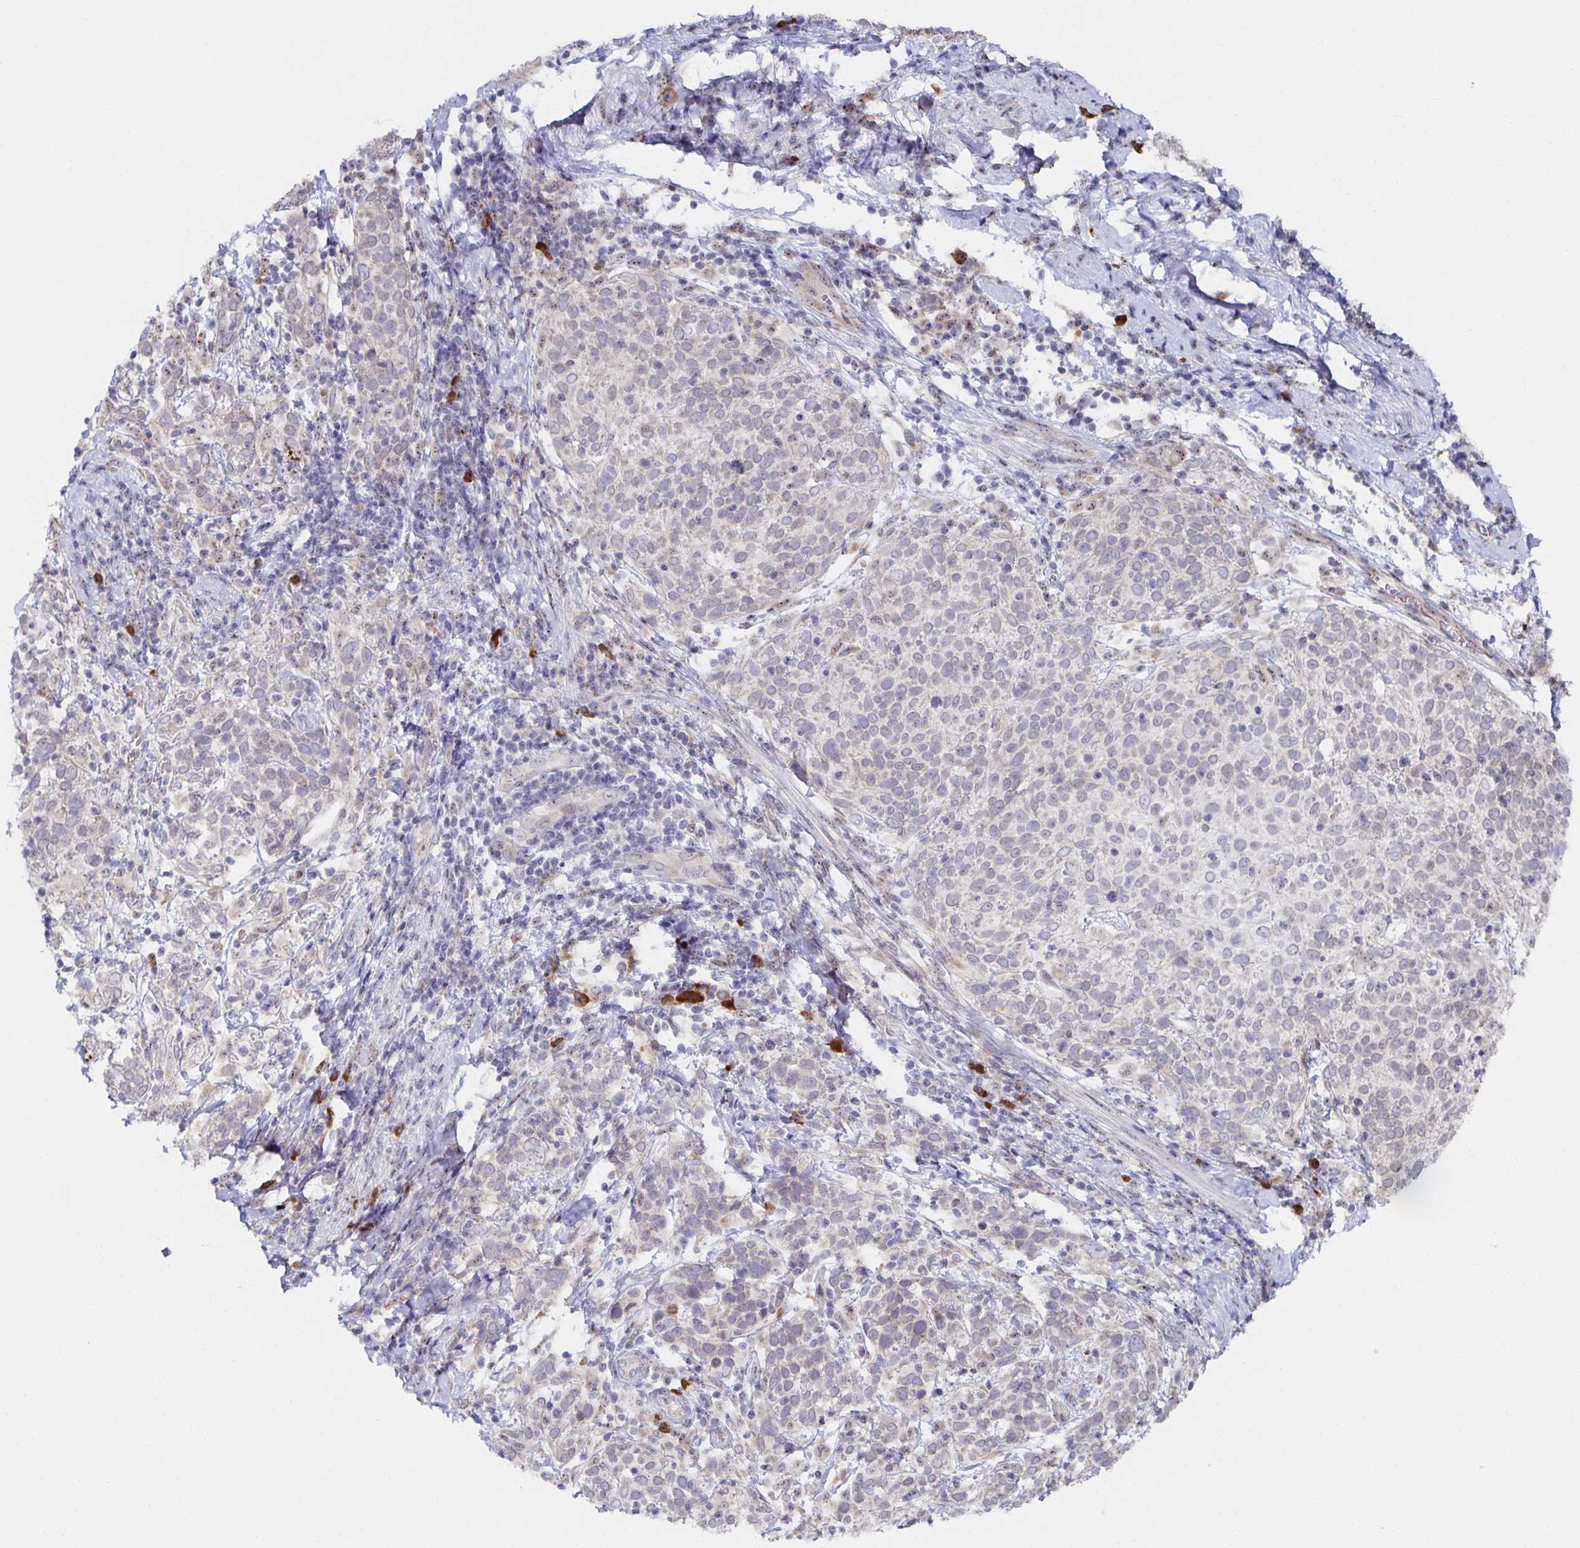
{"staining": {"intensity": "negative", "quantity": "none", "location": "none"}, "tissue": "cervical cancer", "cell_type": "Tumor cells", "image_type": "cancer", "snomed": [{"axis": "morphology", "description": "Squamous cell carcinoma, NOS"}, {"axis": "topography", "description": "Cervix"}], "caption": "An immunohistochemistry photomicrograph of cervical cancer (squamous cell carcinoma) is shown. There is no staining in tumor cells of cervical cancer (squamous cell carcinoma).", "gene": "BAD", "patient": {"sex": "female", "age": 61}}